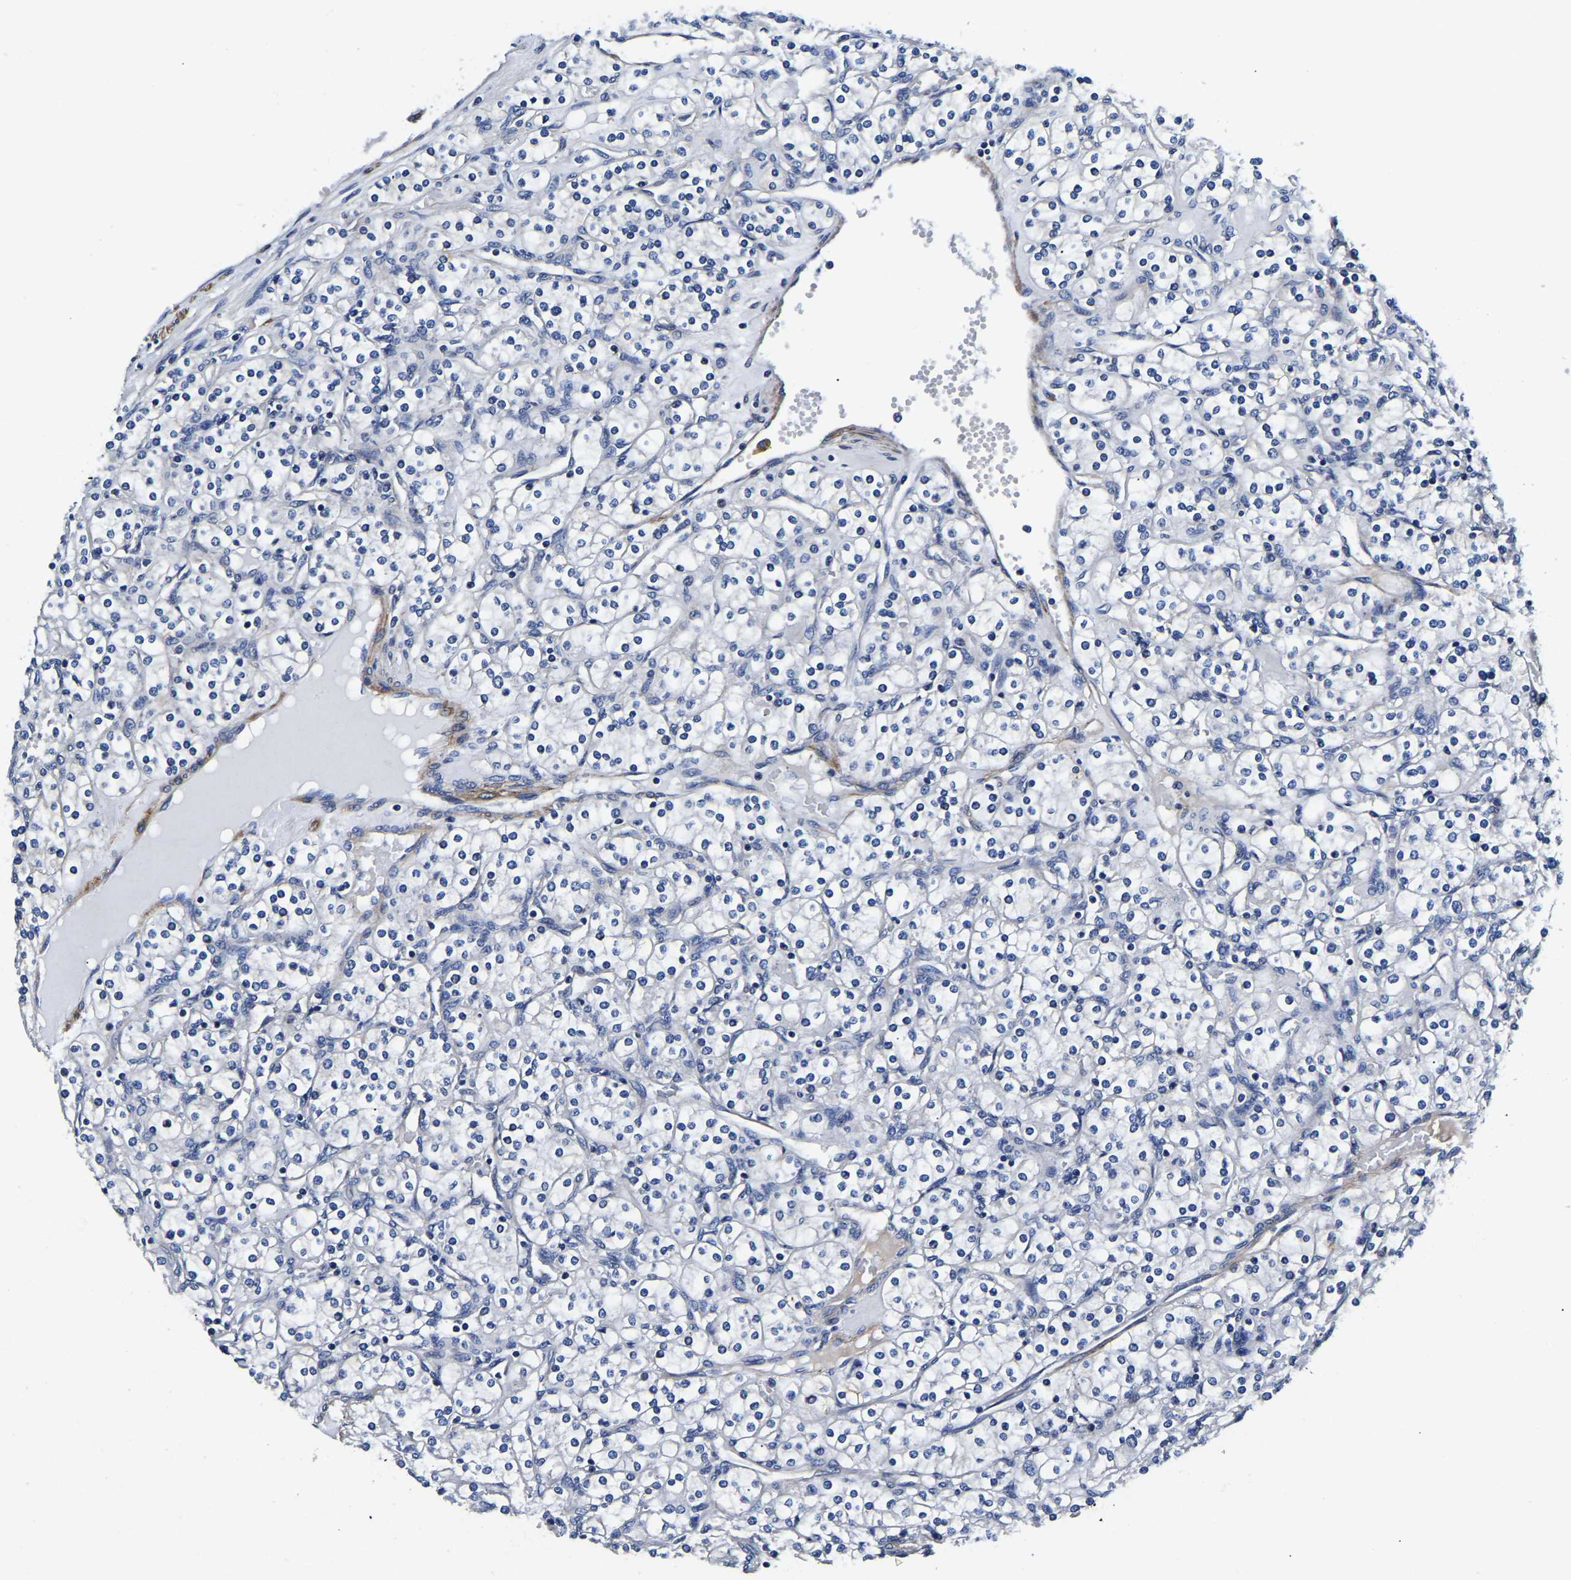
{"staining": {"intensity": "negative", "quantity": "none", "location": "none"}, "tissue": "renal cancer", "cell_type": "Tumor cells", "image_type": "cancer", "snomed": [{"axis": "morphology", "description": "Adenocarcinoma, NOS"}, {"axis": "topography", "description": "Kidney"}], "caption": "Immunohistochemical staining of human adenocarcinoma (renal) shows no significant positivity in tumor cells.", "gene": "KCTD17", "patient": {"sex": "male", "age": 77}}